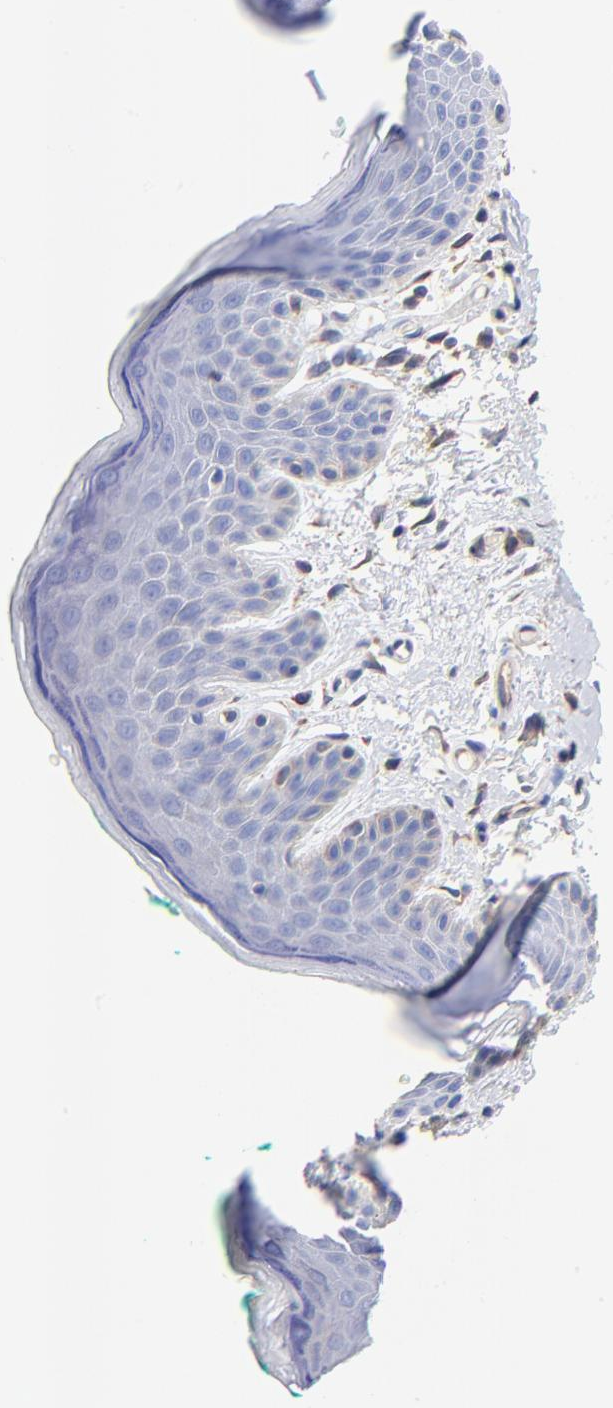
{"staining": {"intensity": "negative", "quantity": "none", "location": "none"}, "tissue": "skin", "cell_type": "Epidermal cells", "image_type": "normal", "snomed": [{"axis": "morphology", "description": "Normal tissue, NOS"}, {"axis": "topography", "description": "Anal"}], "caption": "Epidermal cells are negative for brown protein staining in unremarkable skin.", "gene": "SLC44A2", "patient": {"sex": "male", "age": 74}}